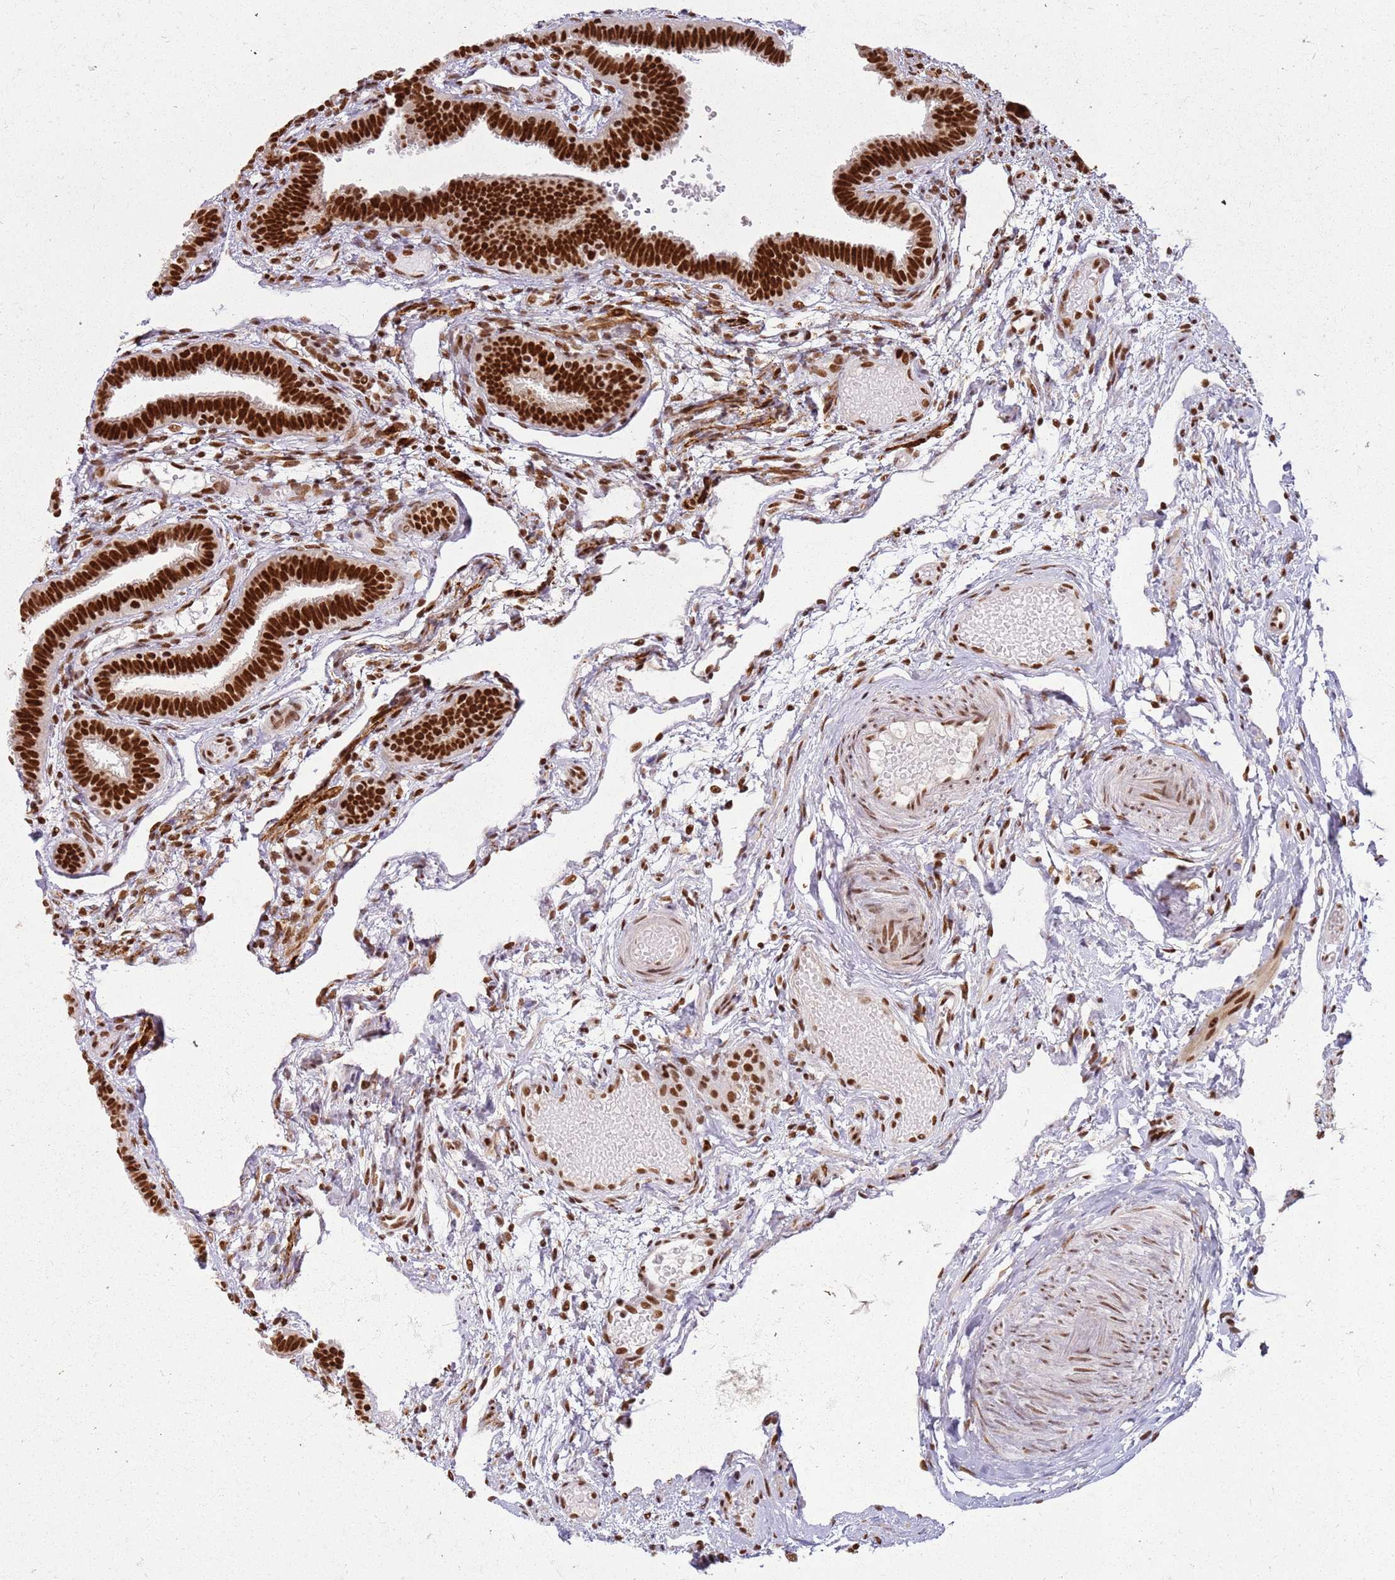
{"staining": {"intensity": "strong", "quantity": ">75%", "location": "nuclear"}, "tissue": "fallopian tube", "cell_type": "Glandular cells", "image_type": "normal", "snomed": [{"axis": "morphology", "description": "Normal tissue, NOS"}, {"axis": "topography", "description": "Fallopian tube"}], "caption": "IHC histopathology image of normal fallopian tube stained for a protein (brown), which demonstrates high levels of strong nuclear expression in about >75% of glandular cells.", "gene": "TENT4A", "patient": {"sex": "female", "age": 37}}